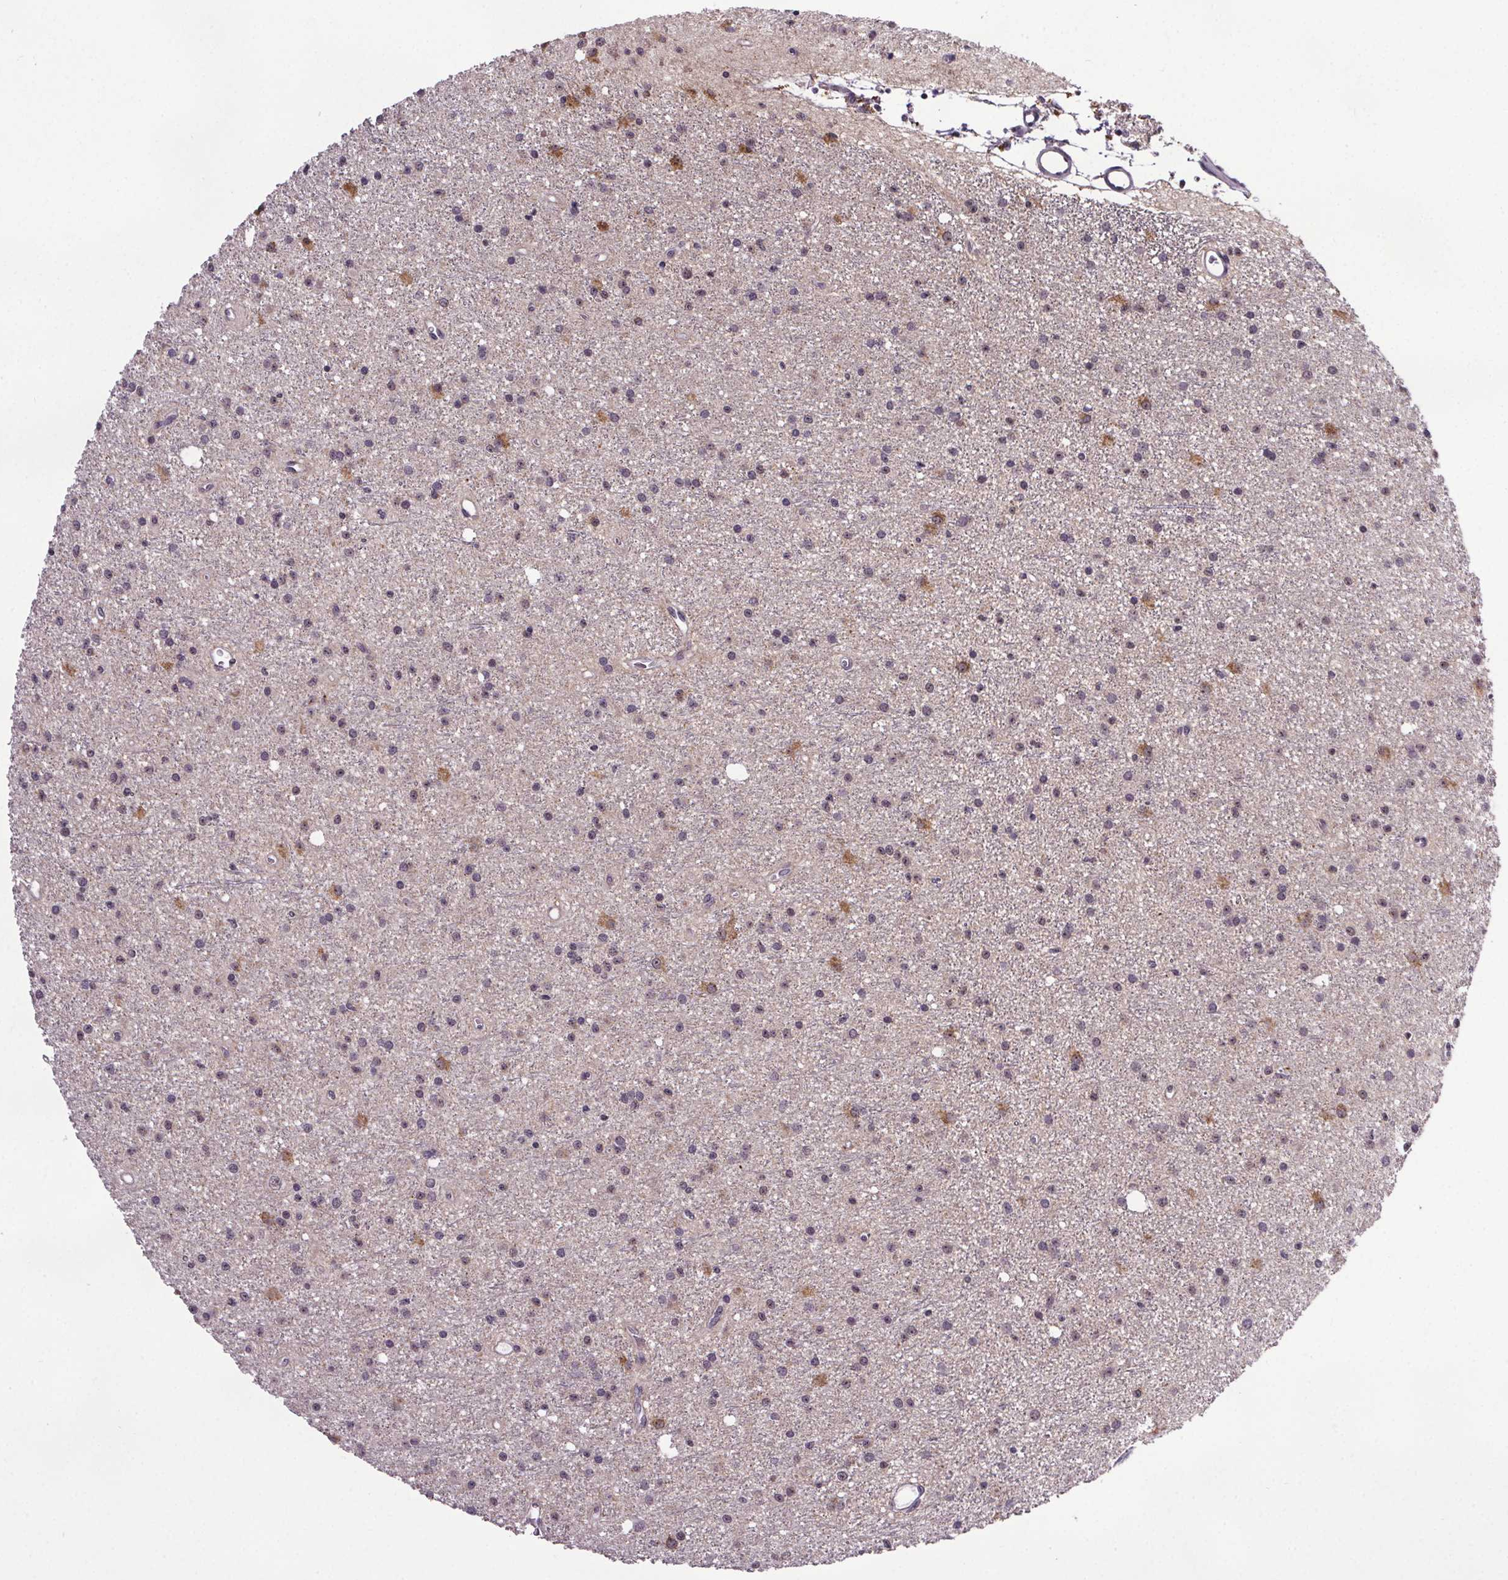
{"staining": {"intensity": "weak", "quantity": "<25%", "location": "nuclear"}, "tissue": "glioma", "cell_type": "Tumor cells", "image_type": "cancer", "snomed": [{"axis": "morphology", "description": "Glioma, malignant, Low grade"}, {"axis": "topography", "description": "Brain"}], "caption": "The IHC photomicrograph has no significant staining in tumor cells of malignant glioma (low-grade) tissue. The staining is performed using DAB (3,3'-diaminobenzidine) brown chromogen with nuclei counter-stained in using hematoxylin.", "gene": "ATMIN", "patient": {"sex": "male", "age": 27}}